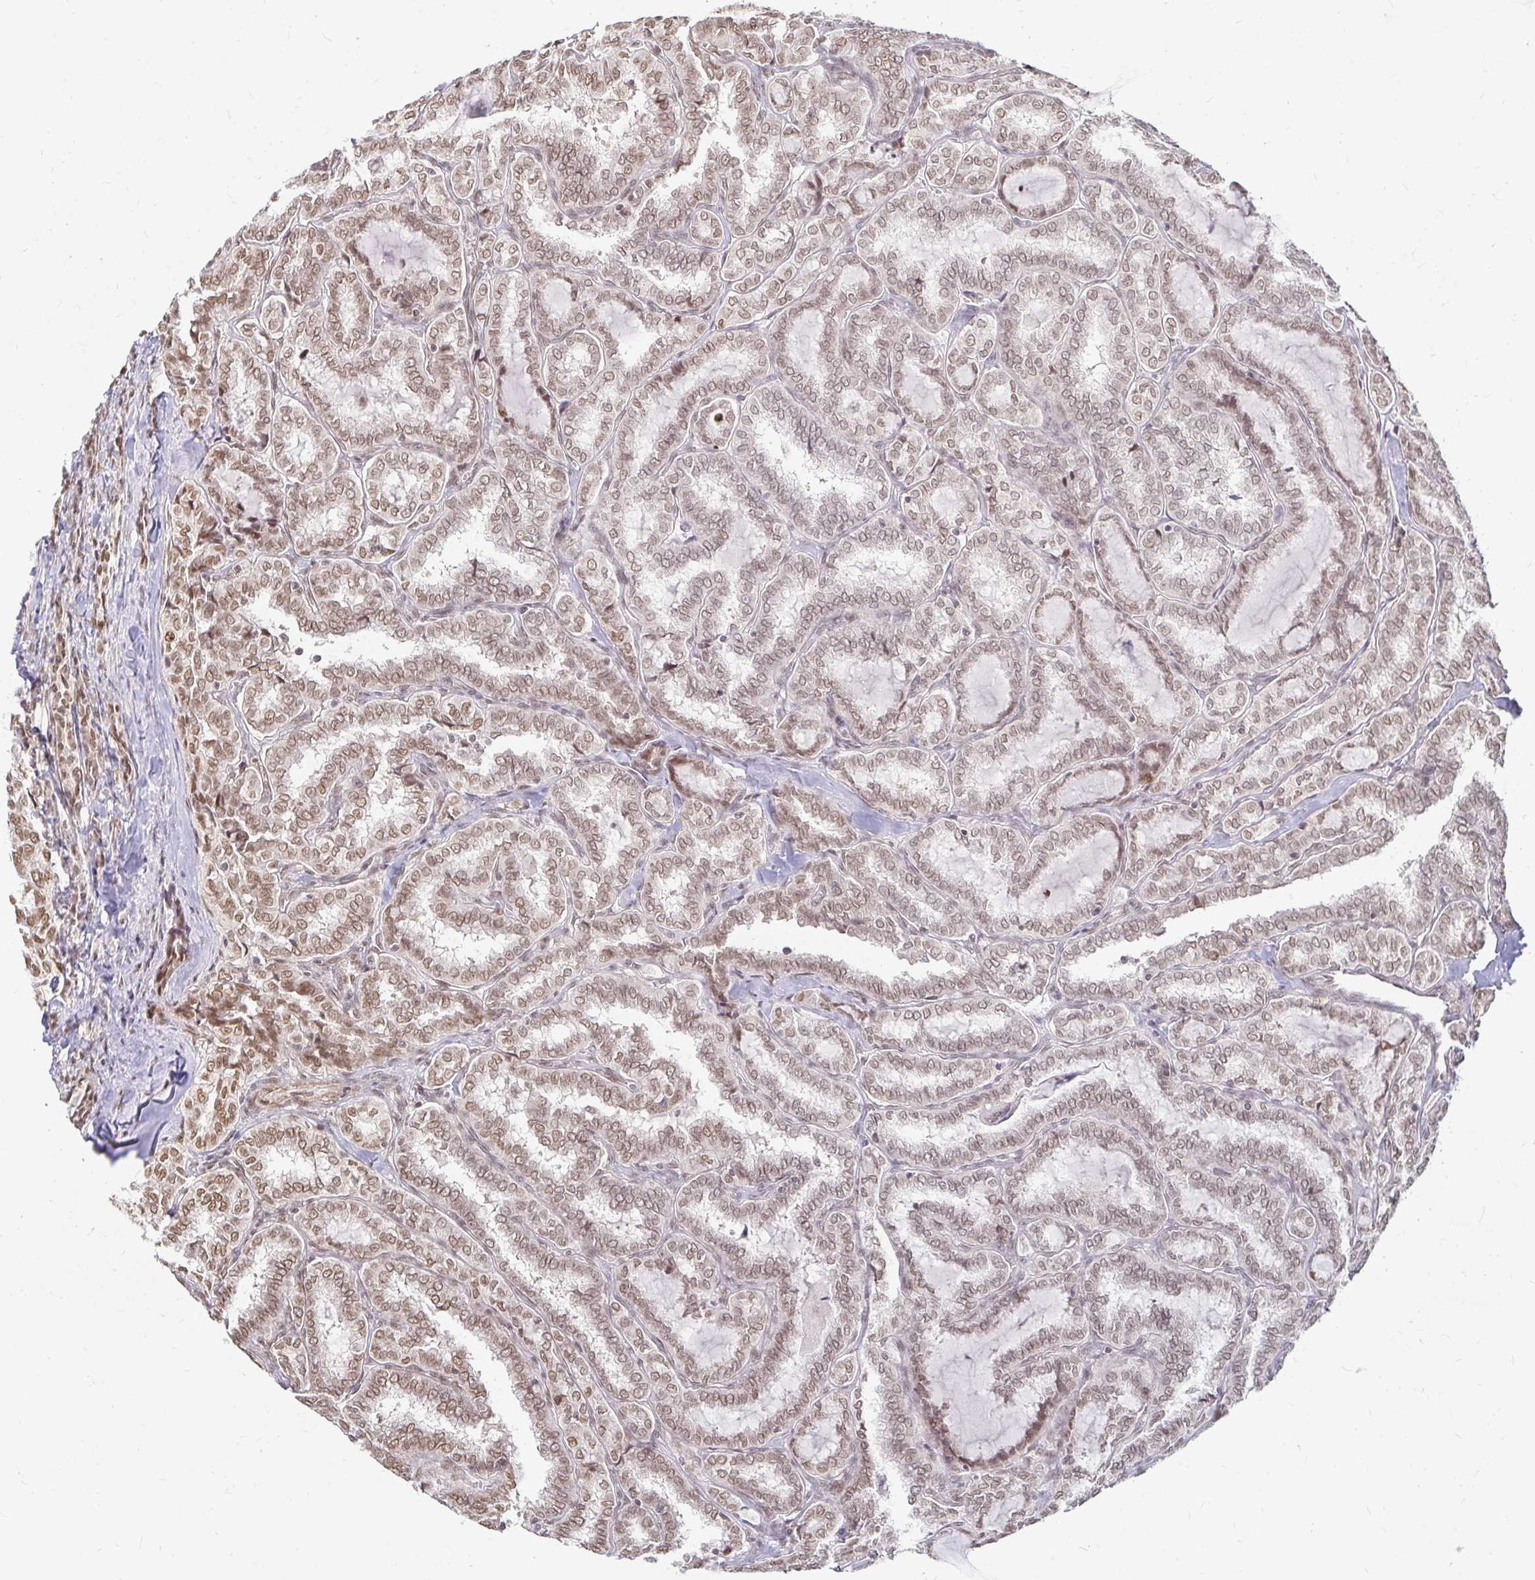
{"staining": {"intensity": "moderate", "quantity": ">75%", "location": "nuclear"}, "tissue": "thyroid cancer", "cell_type": "Tumor cells", "image_type": "cancer", "snomed": [{"axis": "morphology", "description": "Papillary adenocarcinoma, NOS"}, {"axis": "topography", "description": "Thyroid gland"}], "caption": "Immunohistochemical staining of human thyroid cancer (papillary adenocarcinoma) demonstrates medium levels of moderate nuclear protein staining in approximately >75% of tumor cells.", "gene": "HNRNPU", "patient": {"sex": "female", "age": 30}}